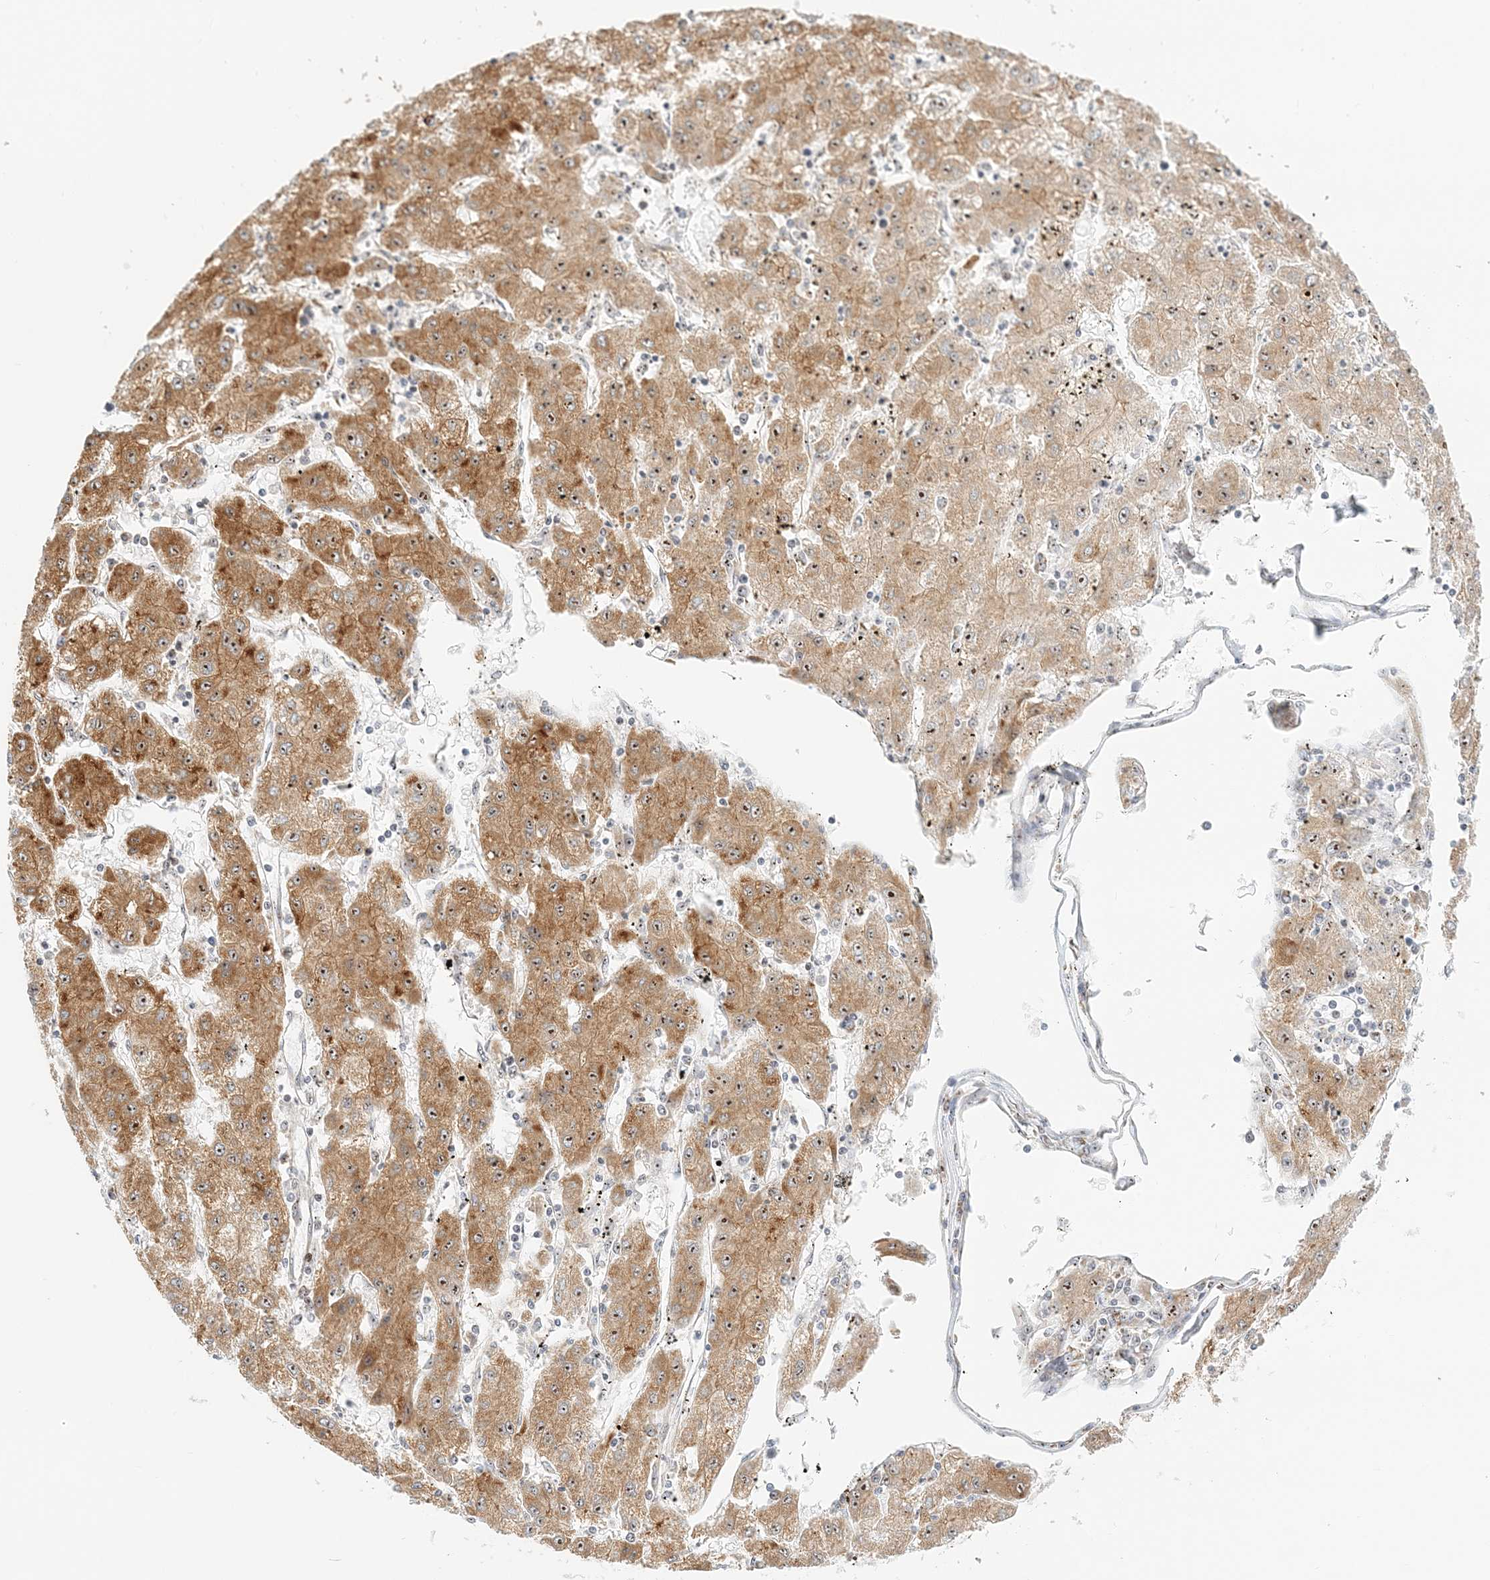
{"staining": {"intensity": "moderate", "quantity": ">75%", "location": "cytoplasmic/membranous,nuclear"}, "tissue": "liver cancer", "cell_type": "Tumor cells", "image_type": "cancer", "snomed": [{"axis": "morphology", "description": "Carcinoma, Hepatocellular, NOS"}, {"axis": "topography", "description": "Liver"}], "caption": "Human hepatocellular carcinoma (liver) stained for a protein (brown) displays moderate cytoplasmic/membranous and nuclear positive positivity in about >75% of tumor cells.", "gene": "UBE2F", "patient": {"sex": "male", "age": 72}}